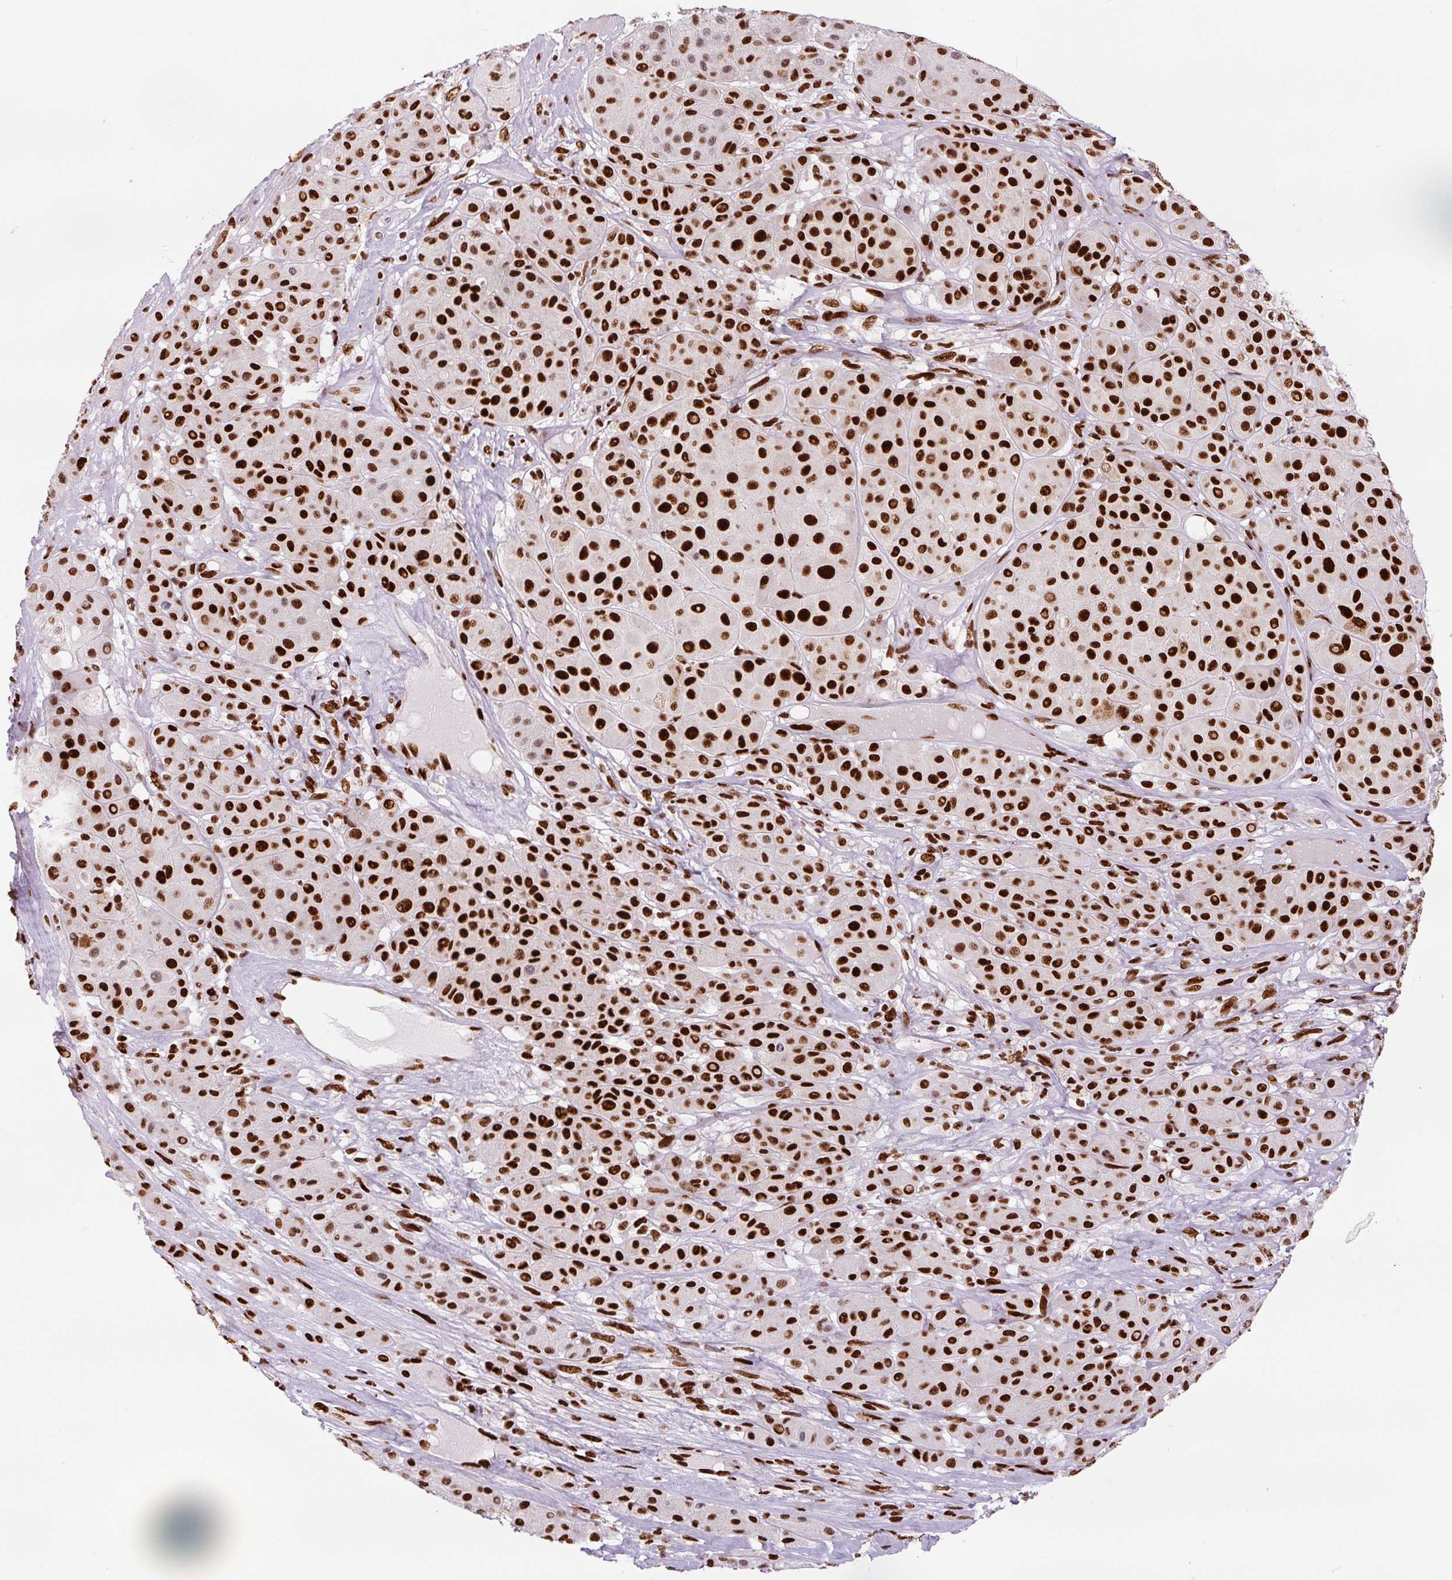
{"staining": {"intensity": "strong", "quantity": ">75%", "location": "nuclear"}, "tissue": "melanoma", "cell_type": "Tumor cells", "image_type": "cancer", "snomed": [{"axis": "morphology", "description": "Malignant melanoma, Metastatic site"}, {"axis": "topography", "description": "Smooth muscle"}], "caption": "This image displays immunohistochemistry staining of melanoma, with high strong nuclear staining in about >75% of tumor cells.", "gene": "FUS", "patient": {"sex": "male", "age": 41}}